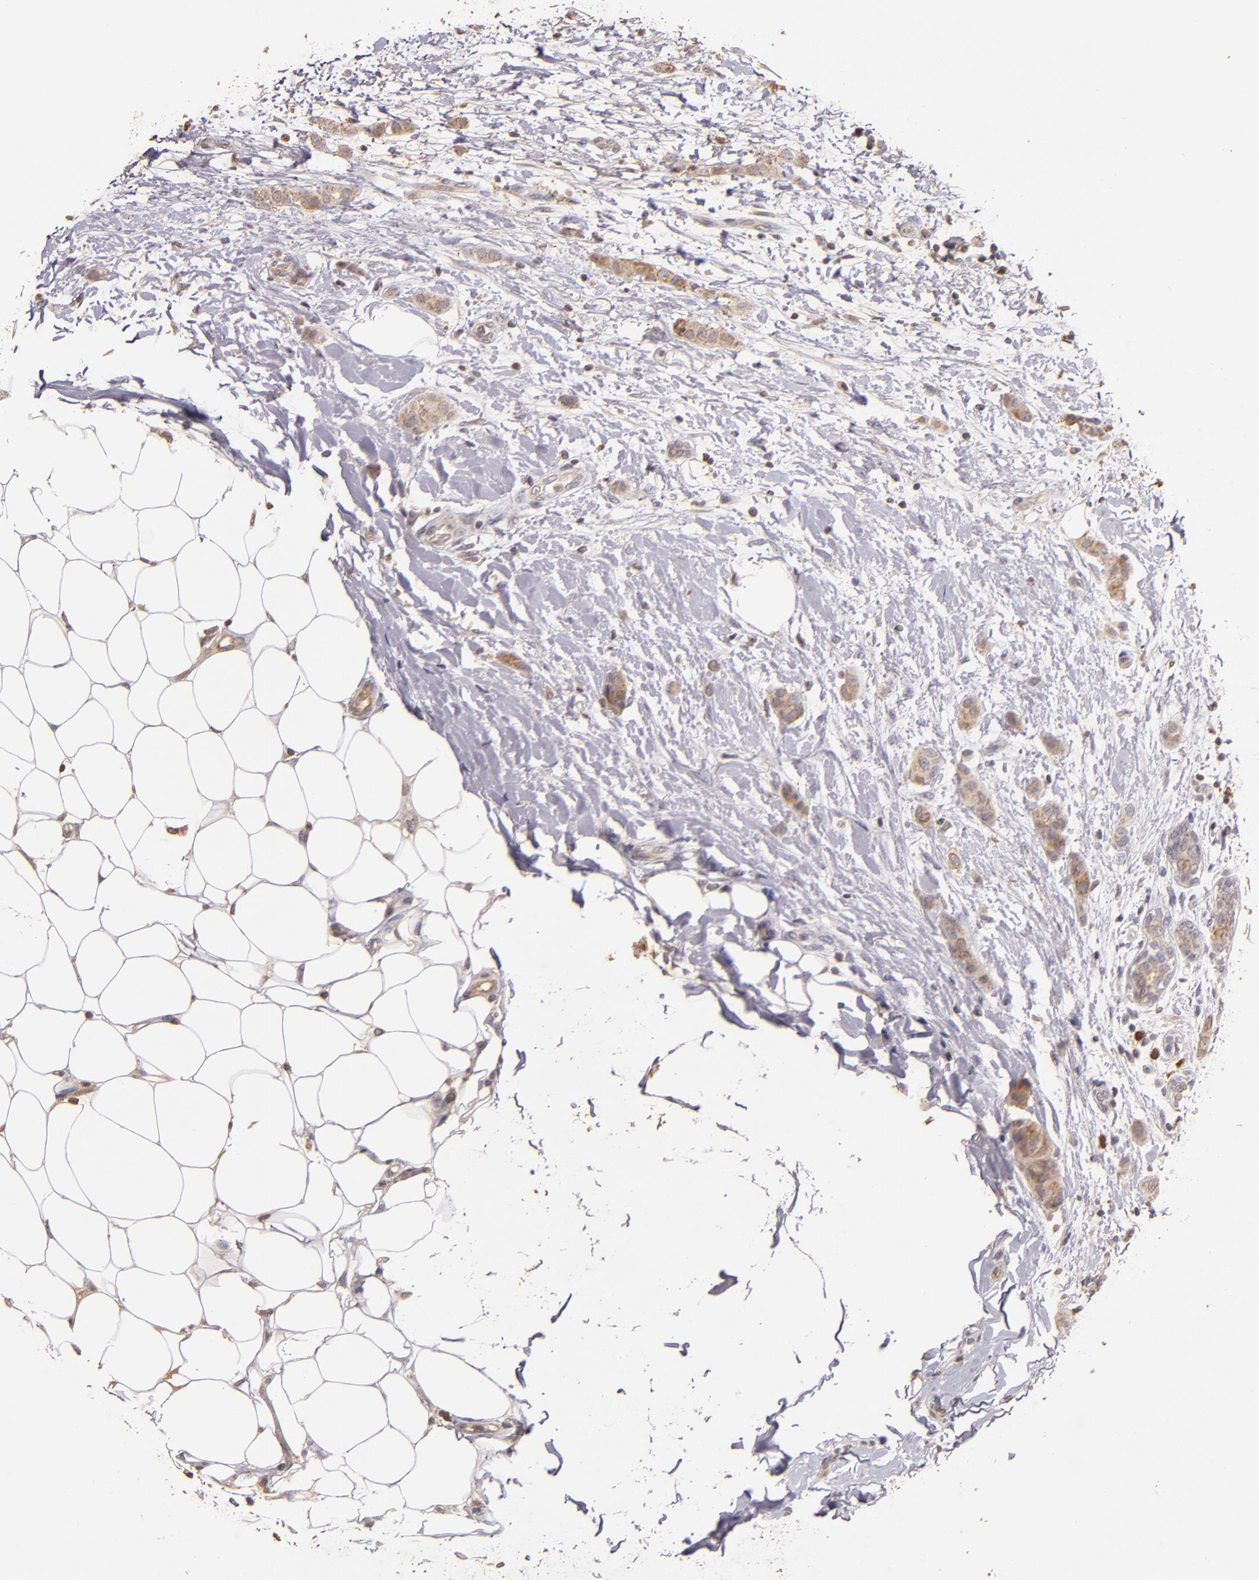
{"staining": {"intensity": "weak", "quantity": ">75%", "location": "cytoplasmic/membranous"}, "tissue": "breast cancer", "cell_type": "Tumor cells", "image_type": "cancer", "snomed": [{"axis": "morphology", "description": "Lobular carcinoma"}, {"axis": "topography", "description": "Breast"}], "caption": "Human breast cancer stained for a protein (brown) displays weak cytoplasmic/membranous positive staining in about >75% of tumor cells.", "gene": "ABL1", "patient": {"sex": "female", "age": 55}}